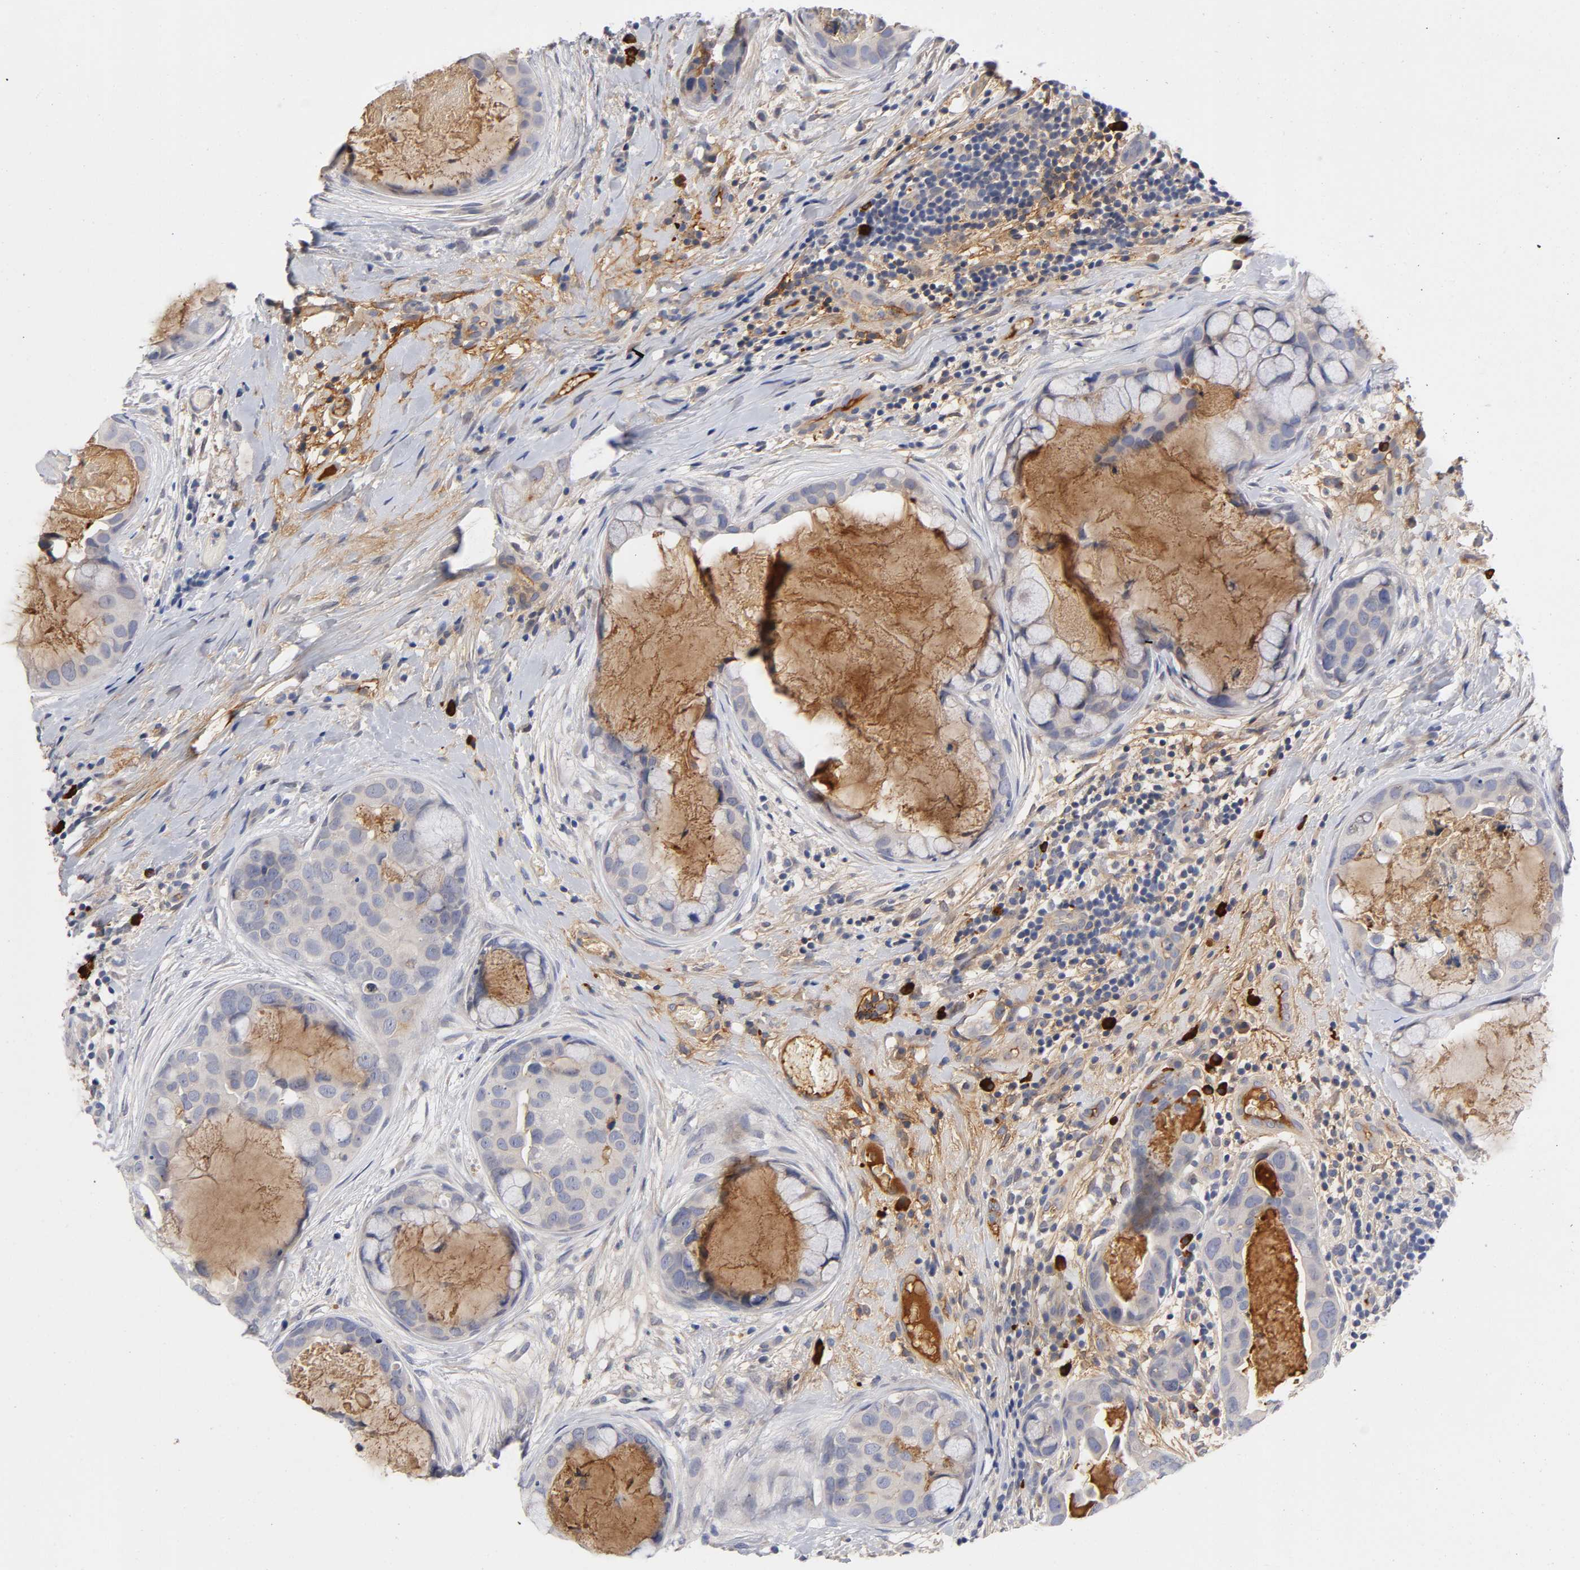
{"staining": {"intensity": "weak", "quantity": ">75%", "location": "cytoplasmic/membranous"}, "tissue": "breast cancer", "cell_type": "Tumor cells", "image_type": "cancer", "snomed": [{"axis": "morphology", "description": "Duct carcinoma"}, {"axis": "topography", "description": "Breast"}], "caption": "Immunohistochemical staining of human breast cancer (infiltrating ductal carcinoma) demonstrates low levels of weak cytoplasmic/membranous expression in approximately >75% of tumor cells.", "gene": "NOVA1", "patient": {"sex": "female", "age": 40}}